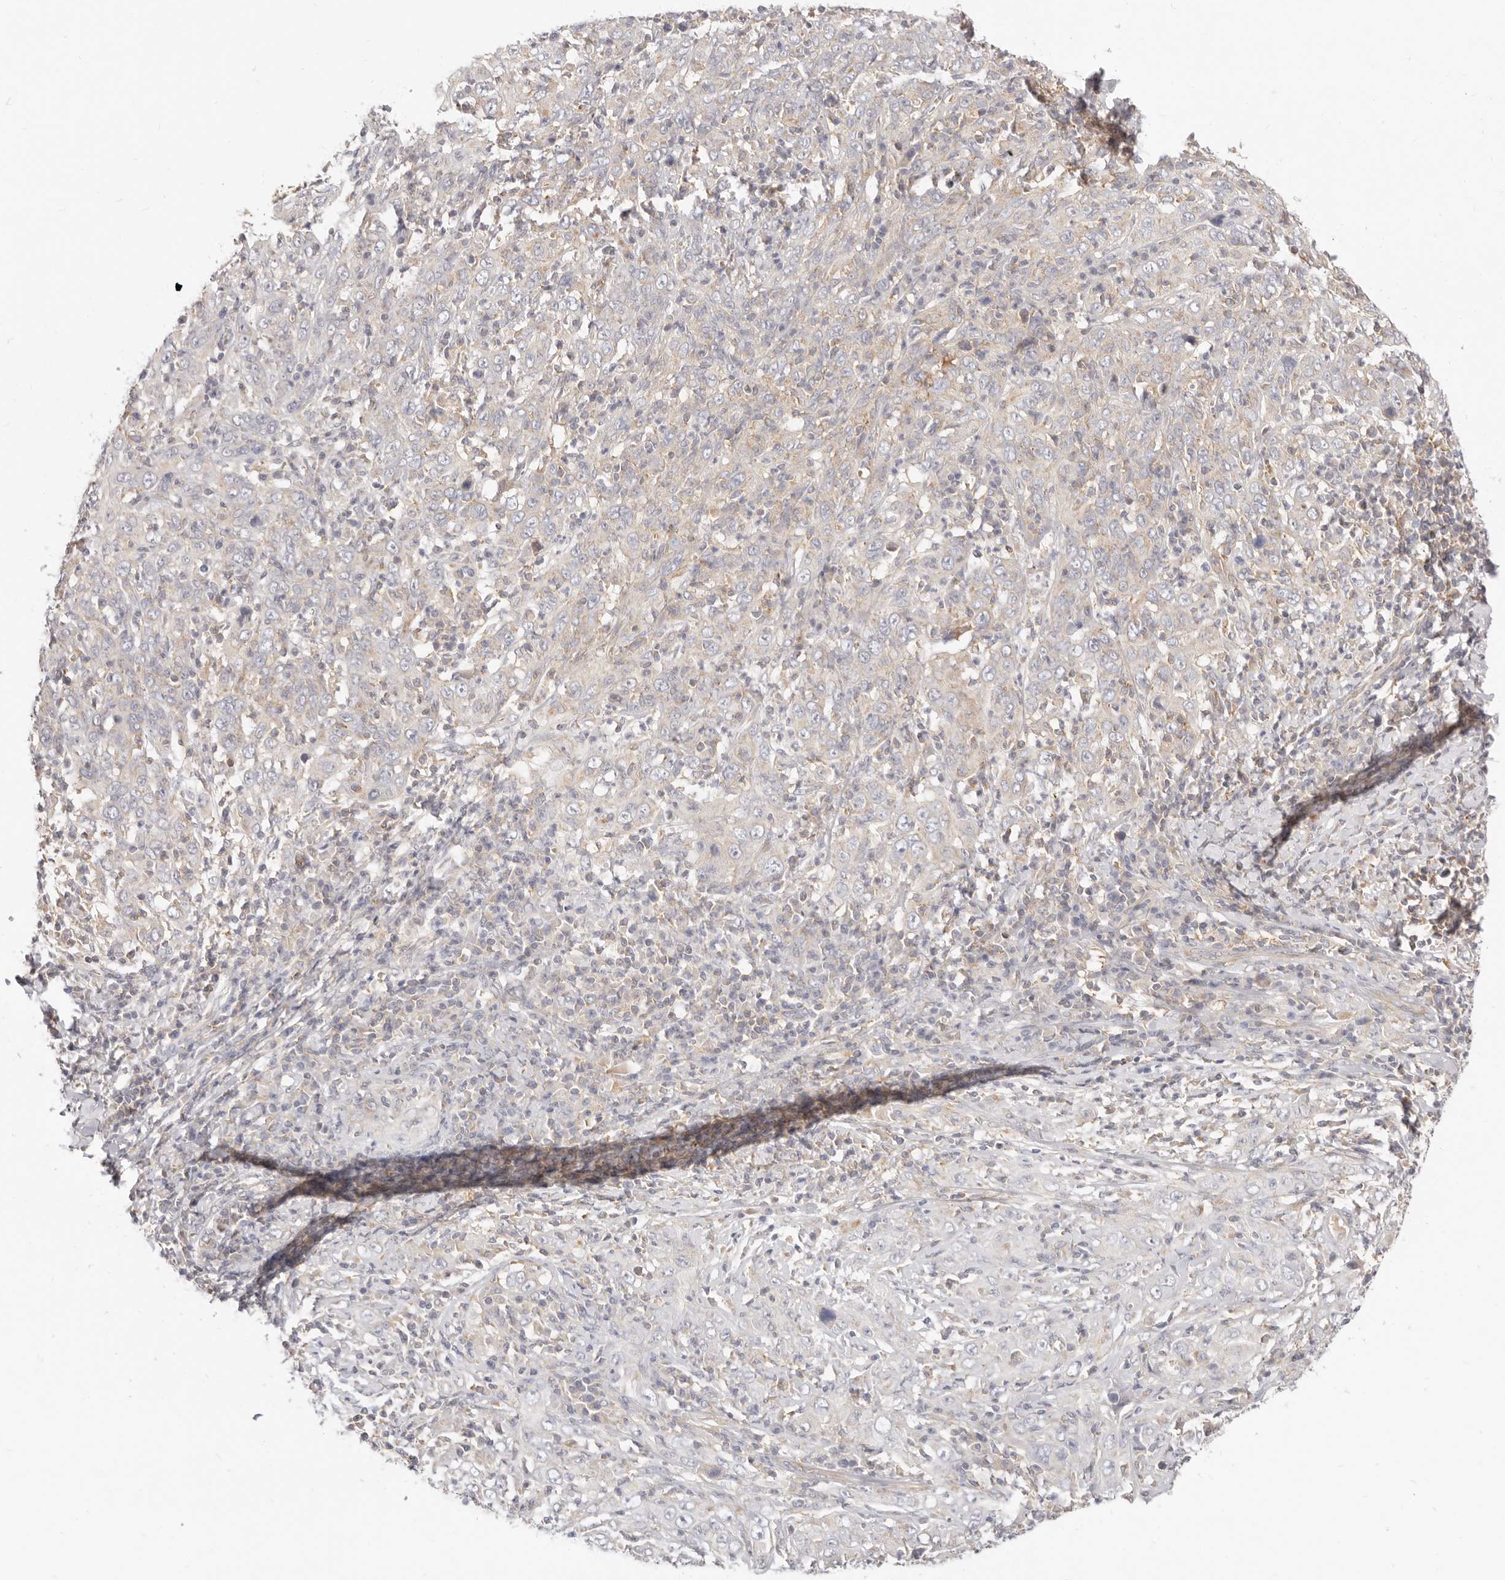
{"staining": {"intensity": "negative", "quantity": "none", "location": "none"}, "tissue": "cervical cancer", "cell_type": "Tumor cells", "image_type": "cancer", "snomed": [{"axis": "morphology", "description": "Squamous cell carcinoma, NOS"}, {"axis": "topography", "description": "Cervix"}], "caption": "Tumor cells show no significant positivity in cervical squamous cell carcinoma. (DAB (3,3'-diaminobenzidine) immunohistochemistry visualized using brightfield microscopy, high magnification).", "gene": "LTB4R2", "patient": {"sex": "female", "age": 46}}